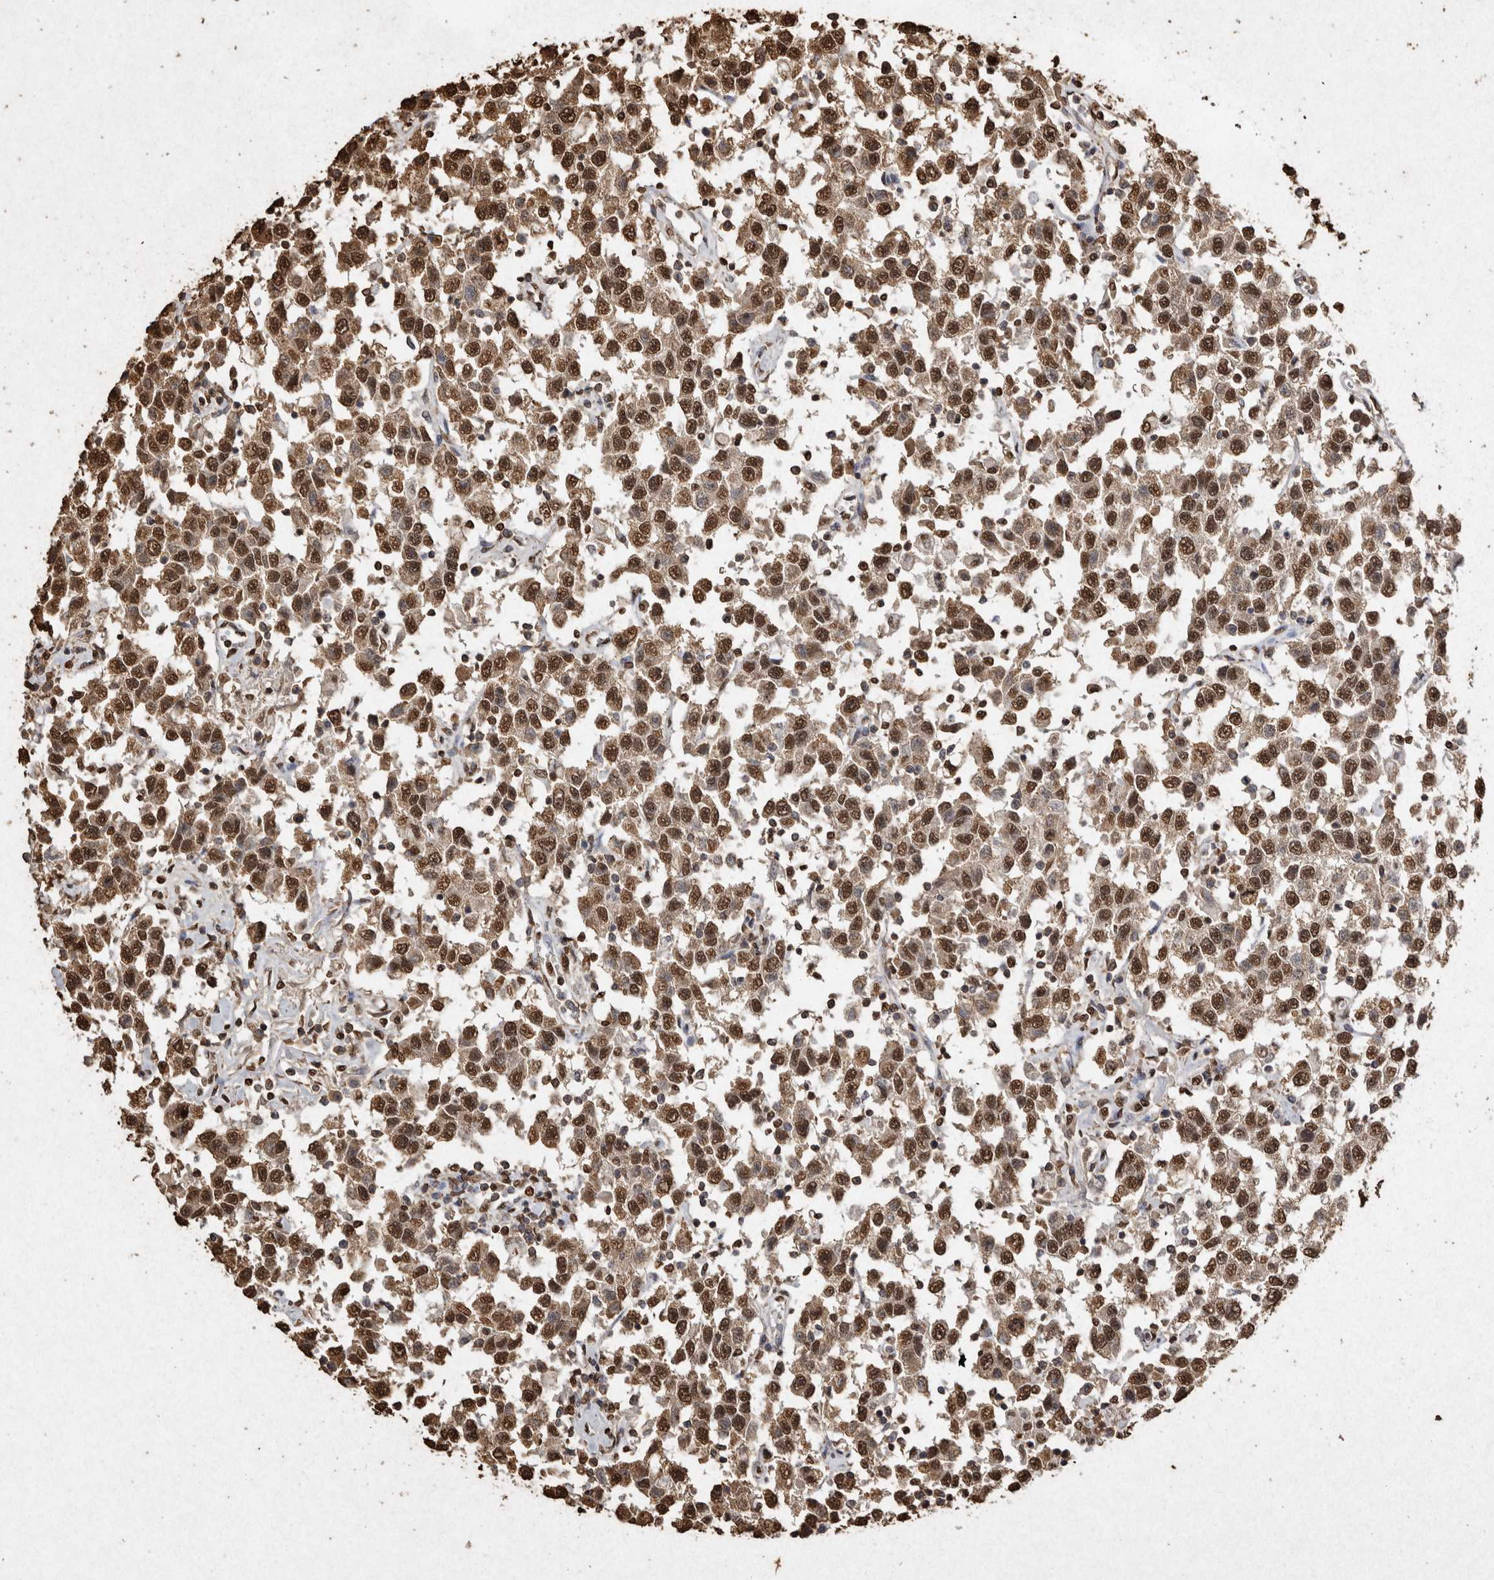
{"staining": {"intensity": "strong", "quantity": ">75%", "location": "nuclear"}, "tissue": "testis cancer", "cell_type": "Tumor cells", "image_type": "cancer", "snomed": [{"axis": "morphology", "description": "Seminoma, NOS"}, {"axis": "topography", "description": "Testis"}], "caption": "About >75% of tumor cells in human seminoma (testis) demonstrate strong nuclear protein staining as visualized by brown immunohistochemical staining.", "gene": "FSTL3", "patient": {"sex": "male", "age": 41}}